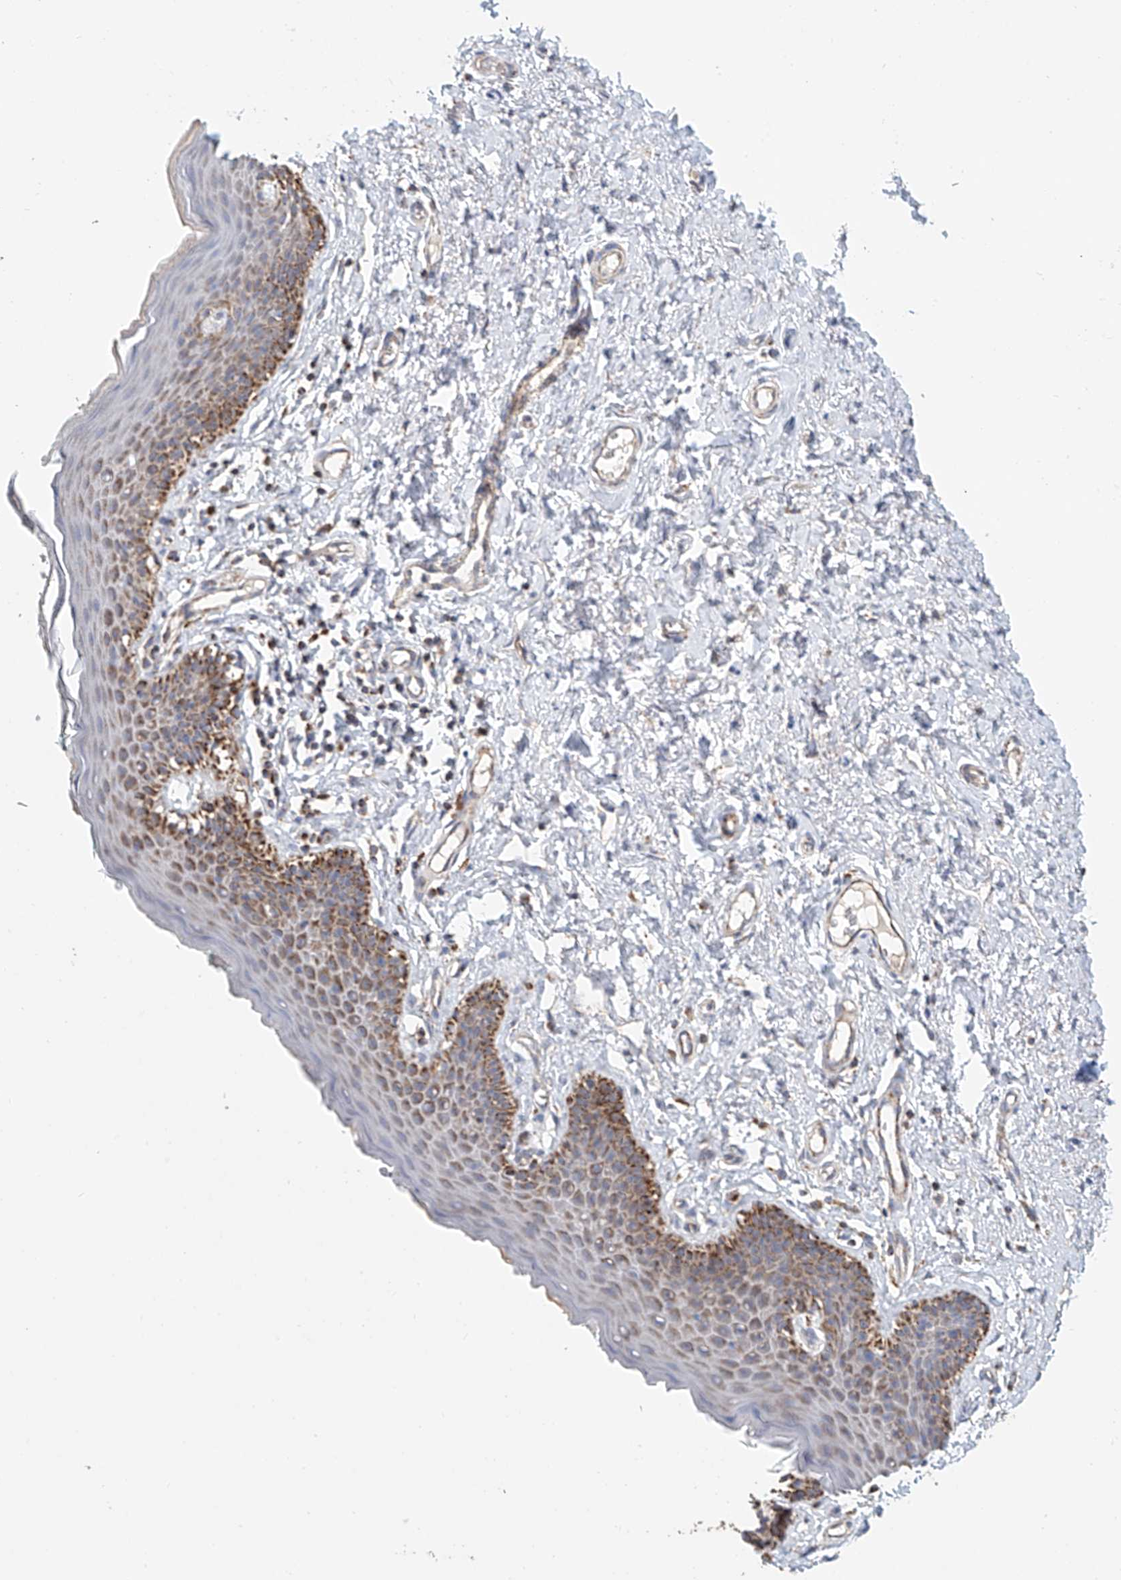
{"staining": {"intensity": "moderate", "quantity": ">75%", "location": "cytoplasmic/membranous"}, "tissue": "skin", "cell_type": "Epidermal cells", "image_type": "normal", "snomed": [{"axis": "morphology", "description": "Normal tissue, NOS"}, {"axis": "topography", "description": "Vulva"}], "caption": "A photomicrograph showing moderate cytoplasmic/membranous positivity in about >75% of epidermal cells in normal skin, as visualized by brown immunohistochemical staining.", "gene": "MCL1", "patient": {"sex": "female", "age": 66}}